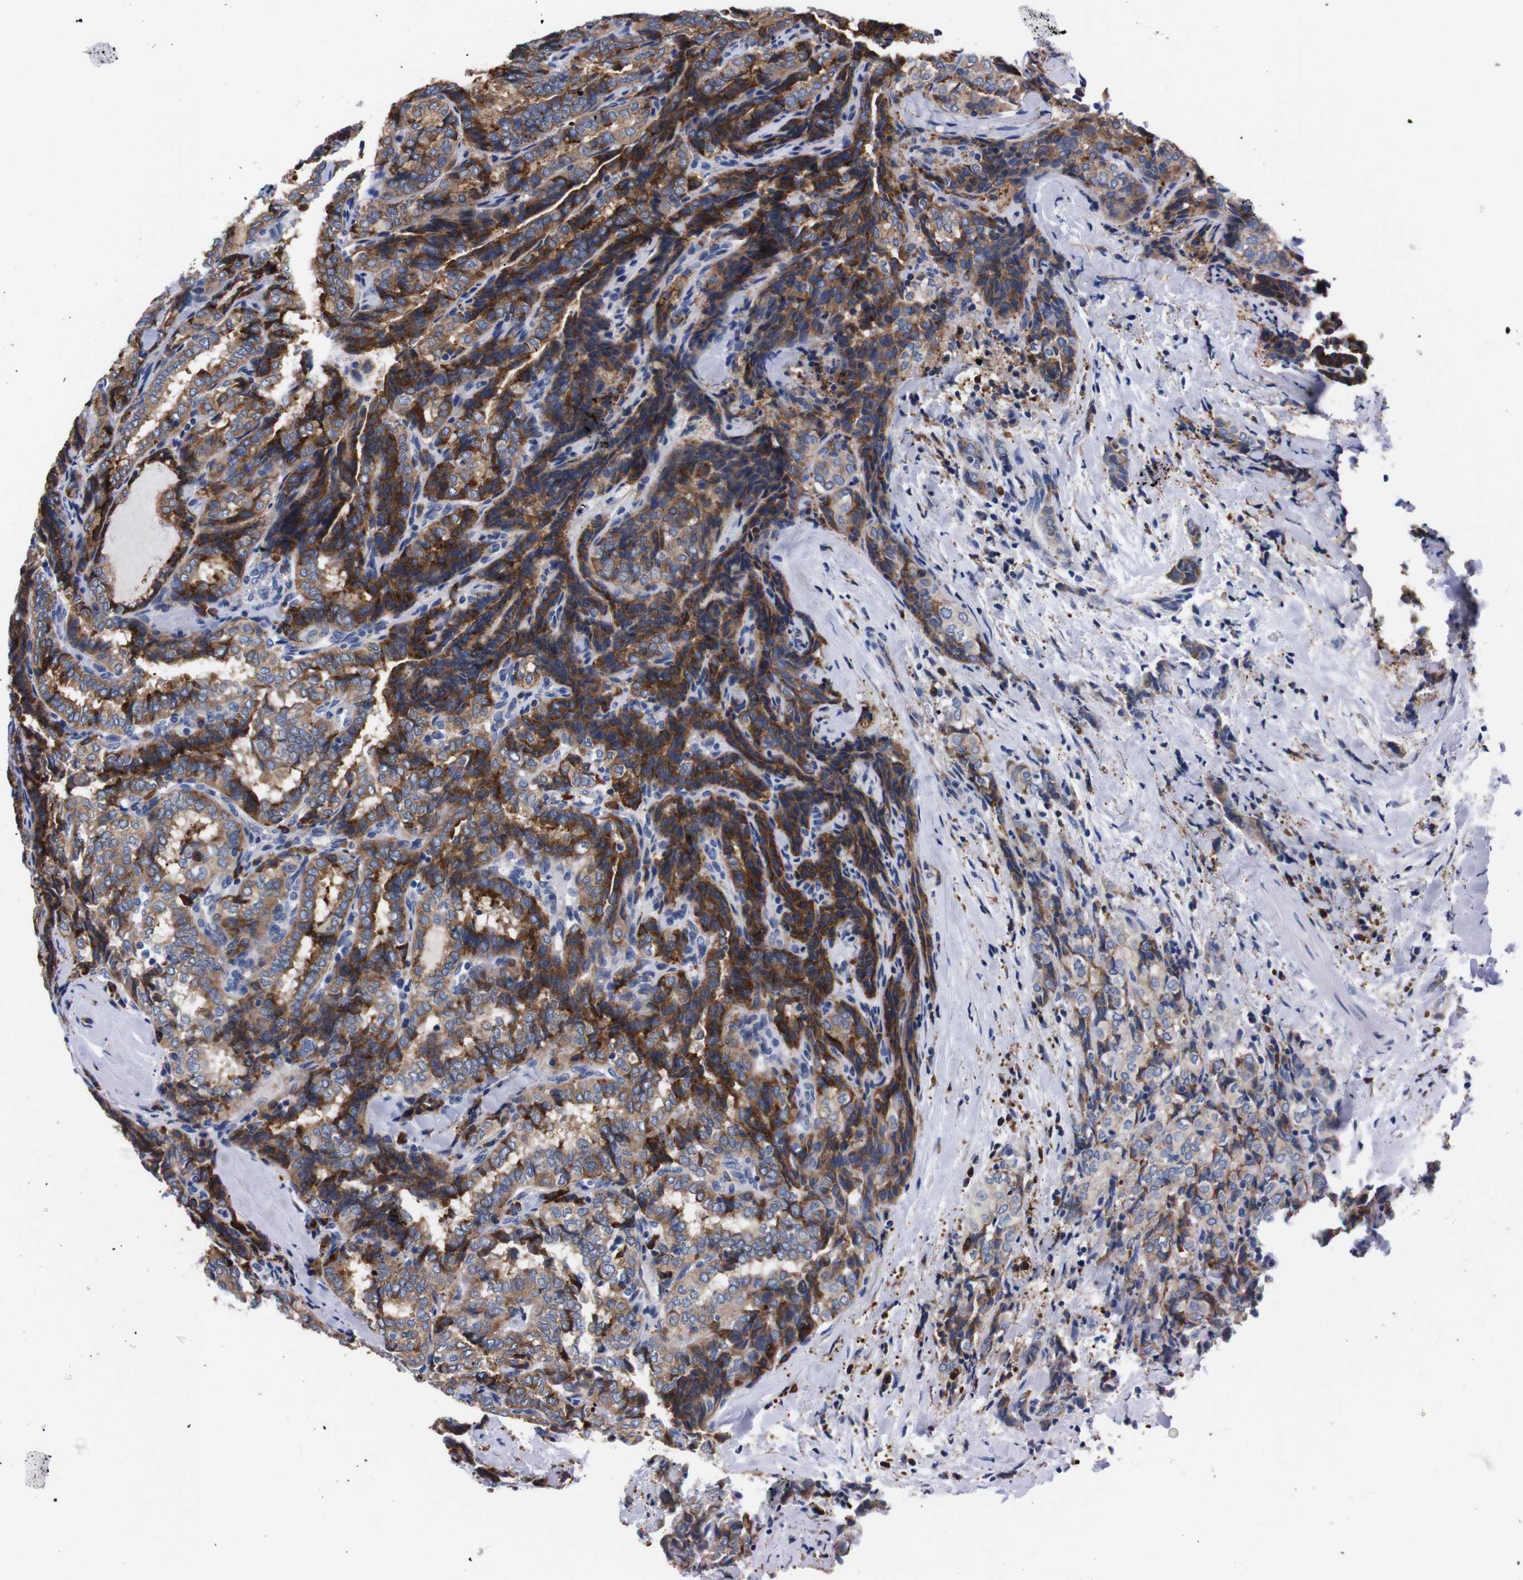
{"staining": {"intensity": "moderate", "quantity": ">75%", "location": "cytoplasmic/membranous"}, "tissue": "thyroid cancer", "cell_type": "Tumor cells", "image_type": "cancer", "snomed": [{"axis": "morphology", "description": "Normal tissue, NOS"}, {"axis": "morphology", "description": "Papillary adenocarcinoma, NOS"}, {"axis": "topography", "description": "Thyroid gland"}], "caption": "A high-resolution histopathology image shows immunohistochemistry staining of thyroid cancer (papillary adenocarcinoma), which displays moderate cytoplasmic/membranous expression in about >75% of tumor cells.", "gene": "NEBL", "patient": {"sex": "female", "age": 30}}